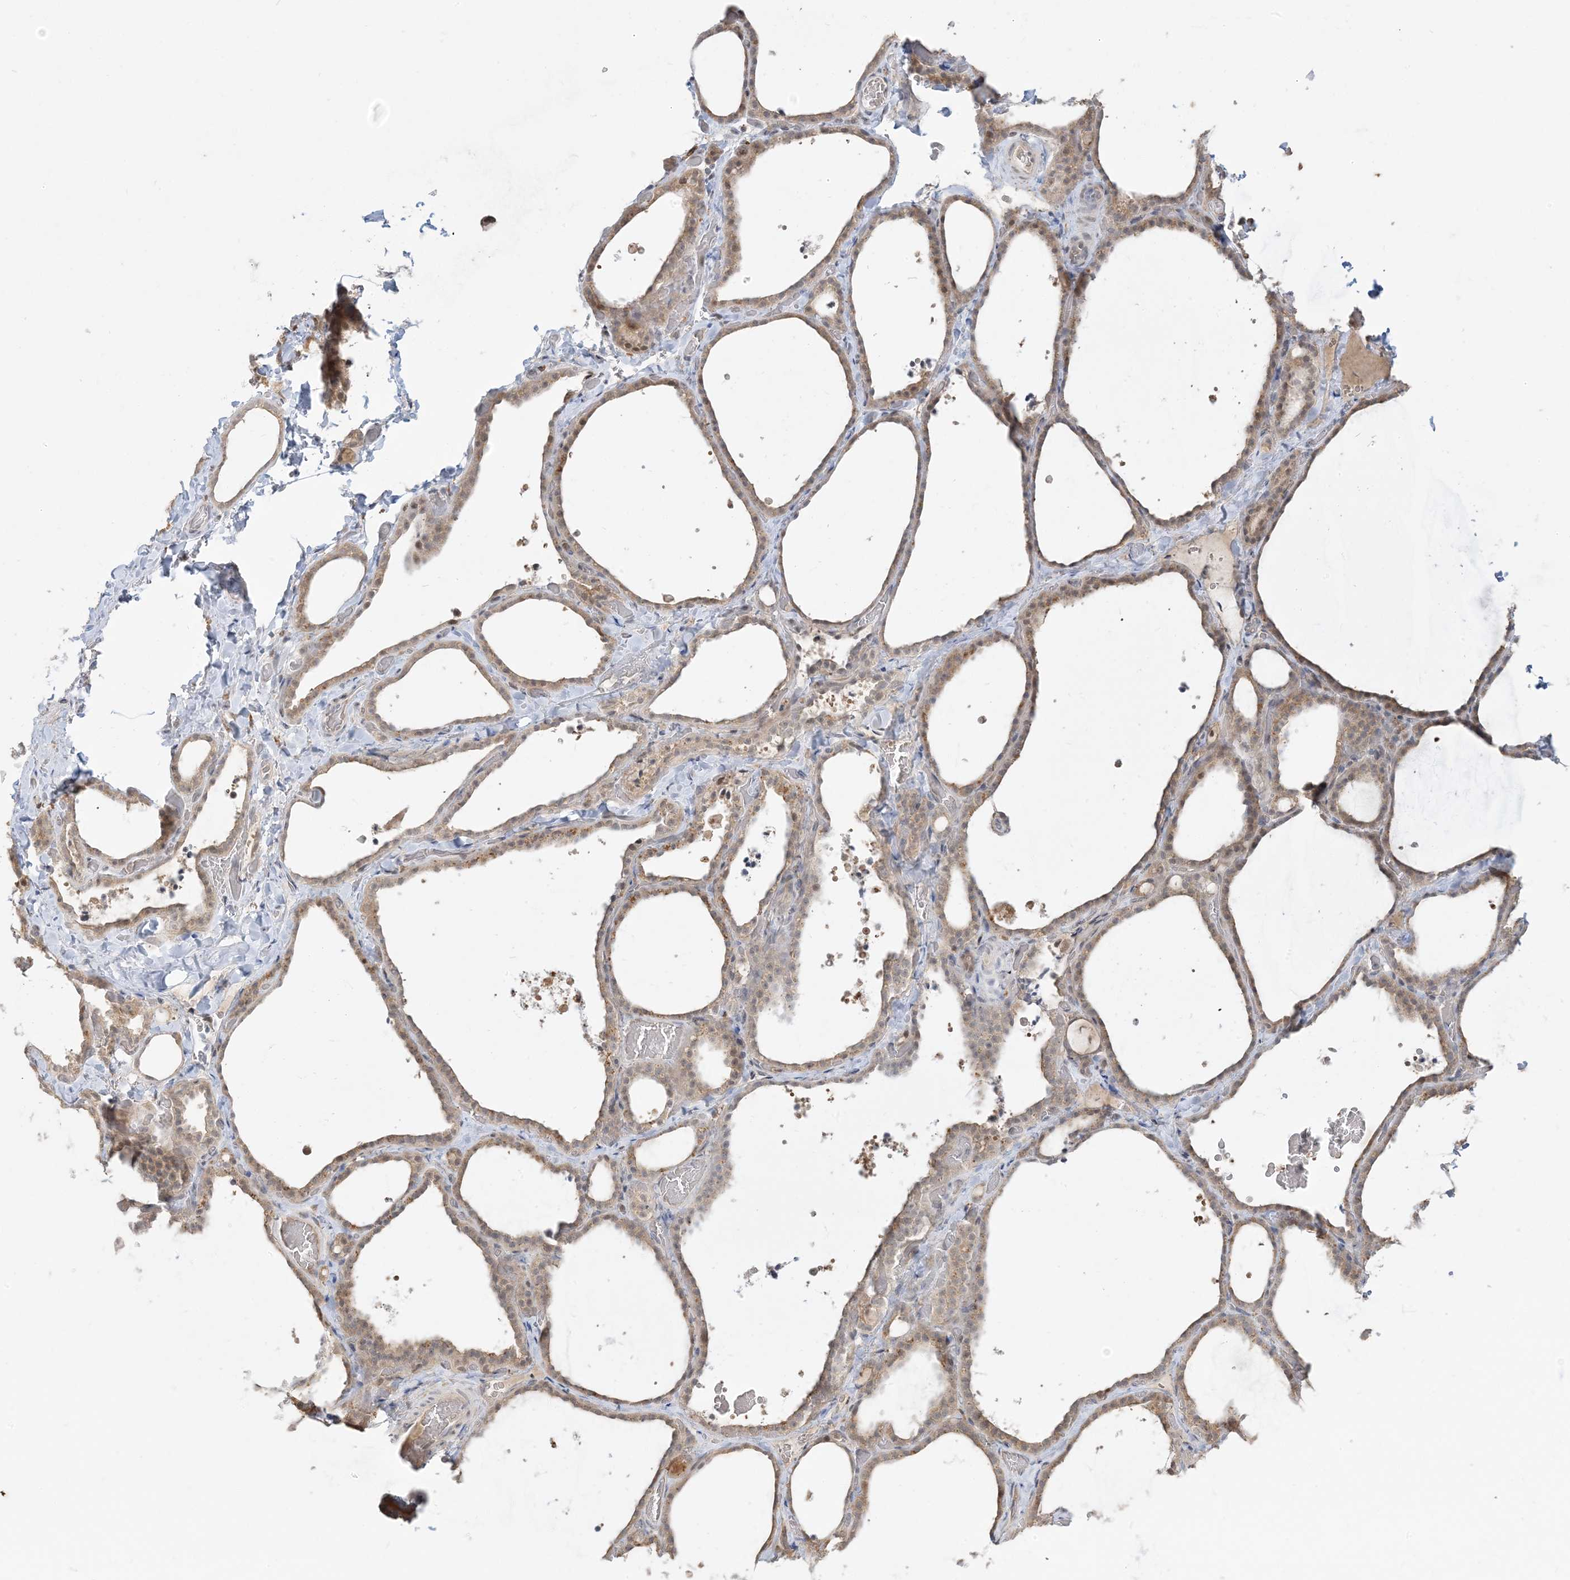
{"staining": {"intensity": "moderate", "quantity": "25%-75%", "location": "cytoplasmic/membranous"}, "tissue": "thyroid gland", "cell_type": "Glandular cells", "image_type": "normal", "snomed": [{"axis": "morphology", "description": "Normal tissue, NOS"}, {"axis": "topography", "description": "Thyroid gland"}], "caption": "Immunohistochemical staining of normal human thyroid gland demonstrates 25%-75% levels of moderate cytoplasmic/membranous protein positivity in about 25%-75% of glandular cells.", "gene": "PRRT3", "patient": {"sex": "female", "age": 22}}